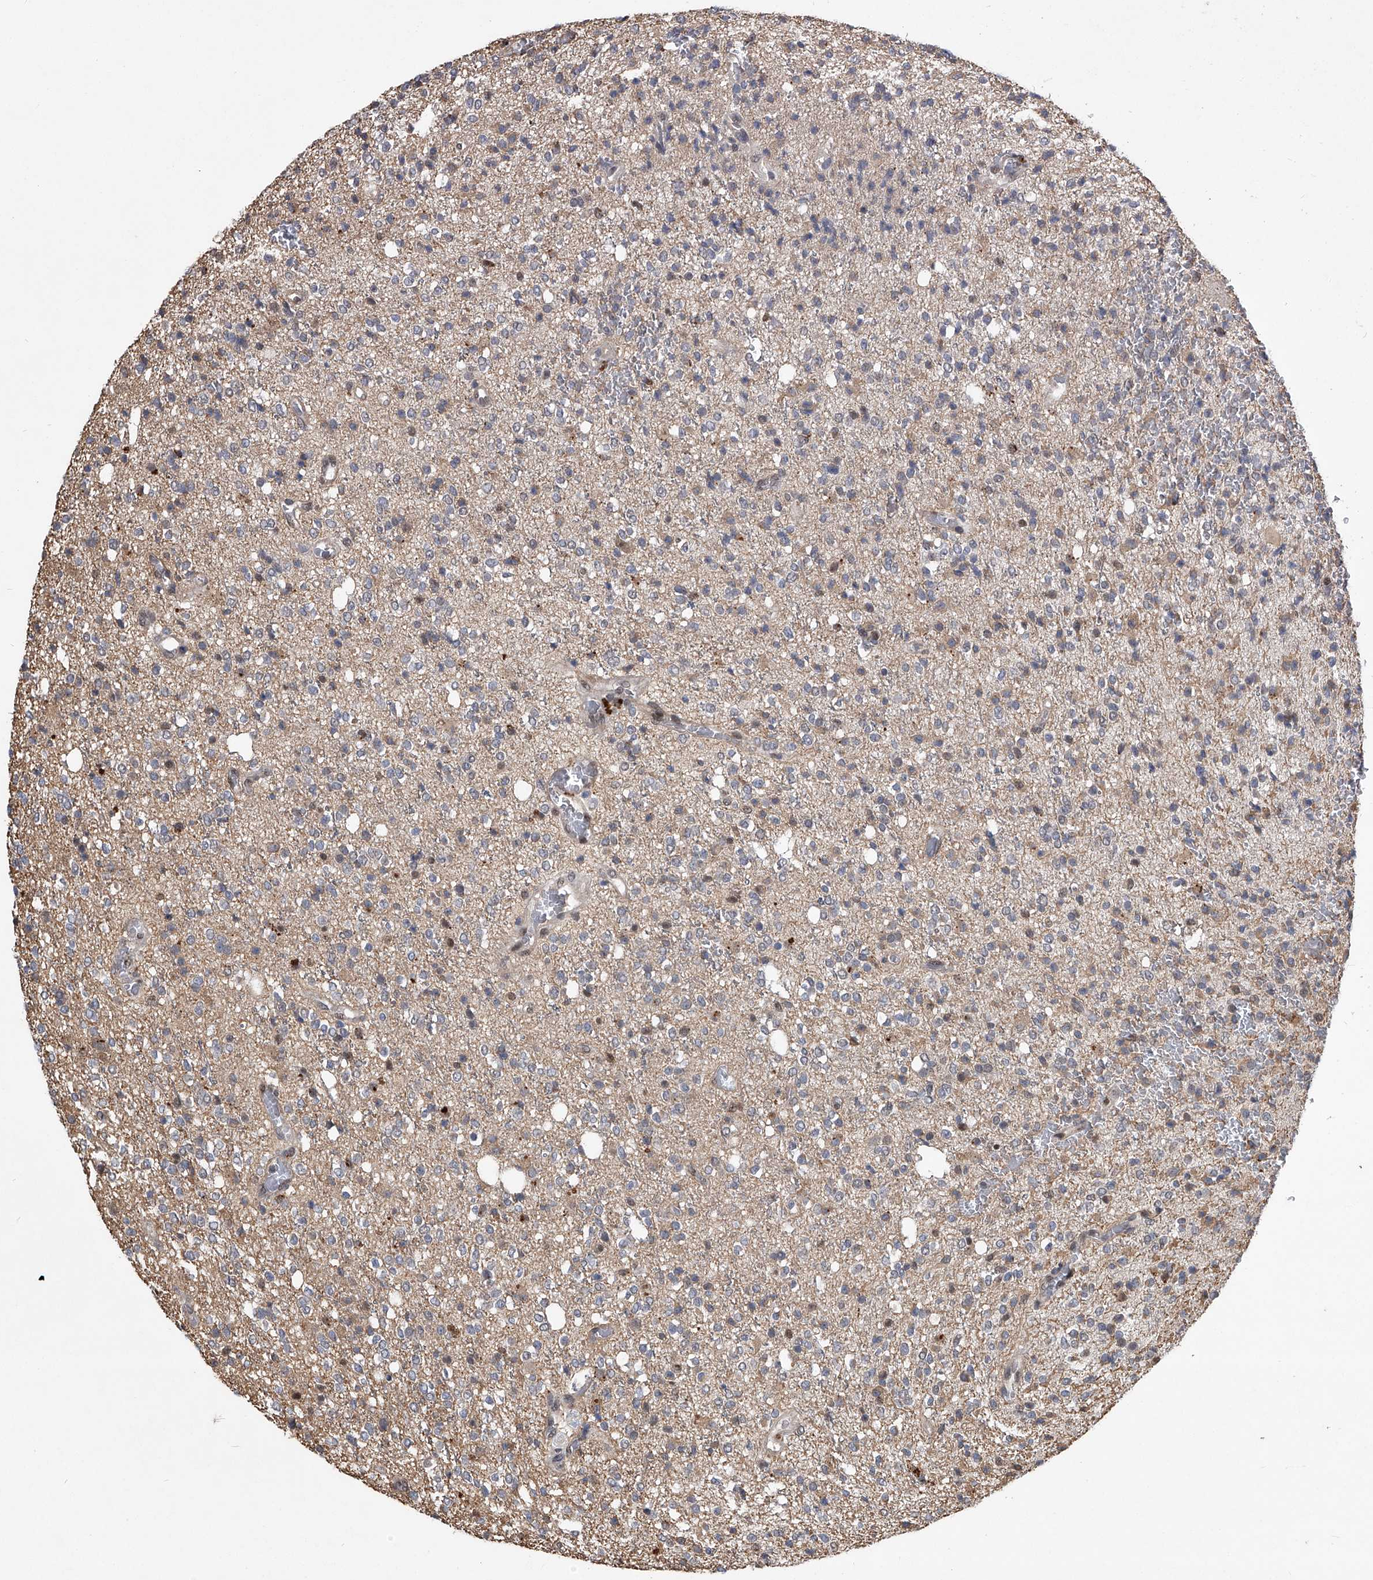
{"staining": {"intensity": "weak", "quantity": "<25%", "location": "cytoplasmic/membranous"}, "tissue": "glioma", "cell_type": "Tumor cells", "image_type": "cancer", "snomed": [{"axis": "morphology", "description": "Glioma, malignant, High grade"}, {"axis": "topography", "description": "Brain"}], "caption": "DAB immunohistochemical staining of human glioma exhibits no significant expression in tumor cells.", "gene": "CMTR1", "patient": {"sex": "male", "age": 34}}